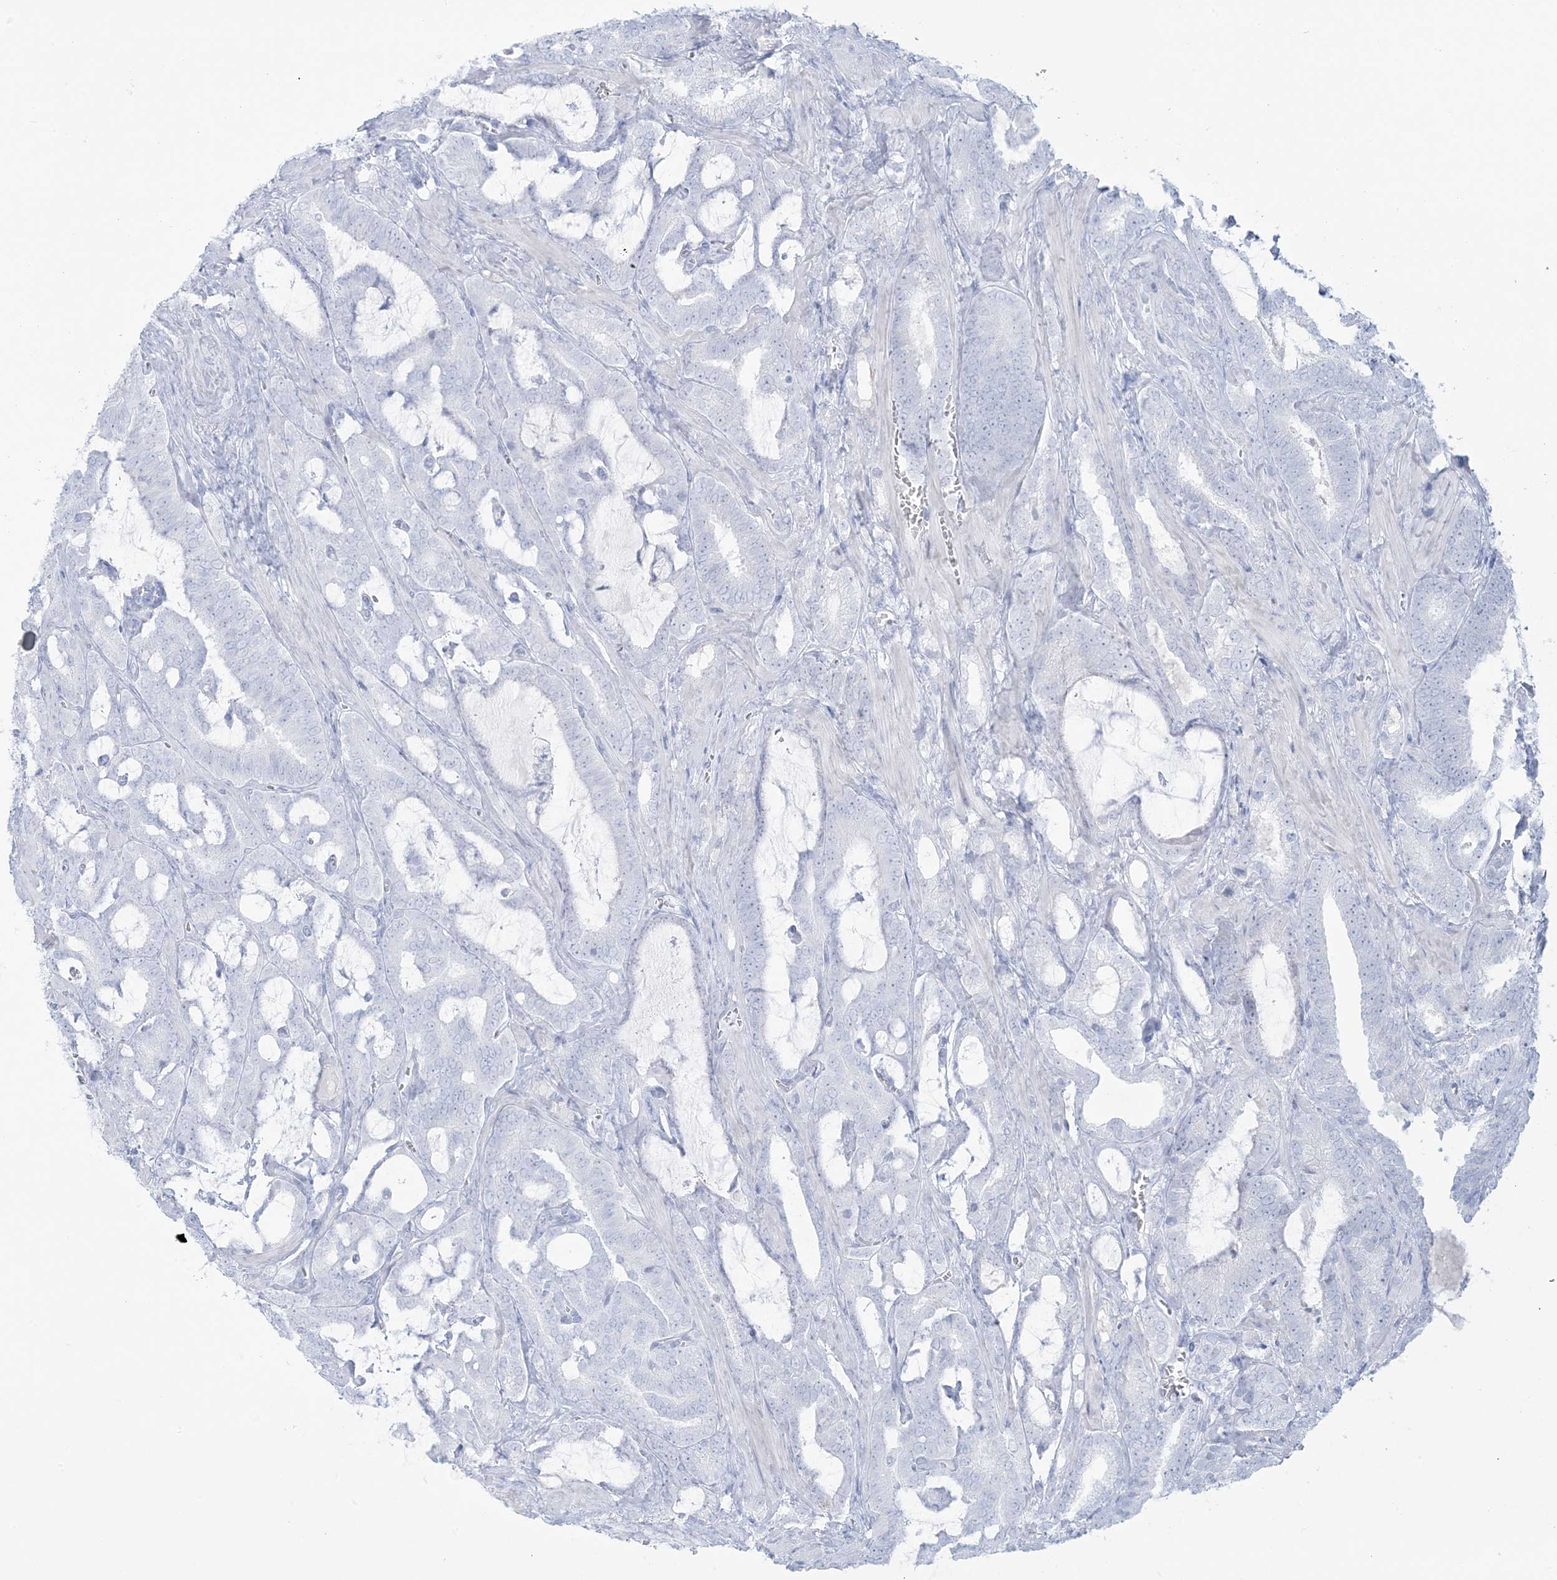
{"staining": {"intensity": "negative", "quantity": "none", "location": "none"}, "tissue": "prostate cancer", "cell_type": "Tumor cells", "image_type": "cancer", "snomed": [{"axis": "morphology", "description": "Adenocarcinoma, High grade"}, {"axis": "topography", "description": "Prostate and seminal vesicle, NOS"}], "caption": "A micrograph of human high-grade adenocarcinoma (prostate) is negative for staining in tumor cells.", "gene": "AGXT", "patient": {"sex": "male", "age": 67}}